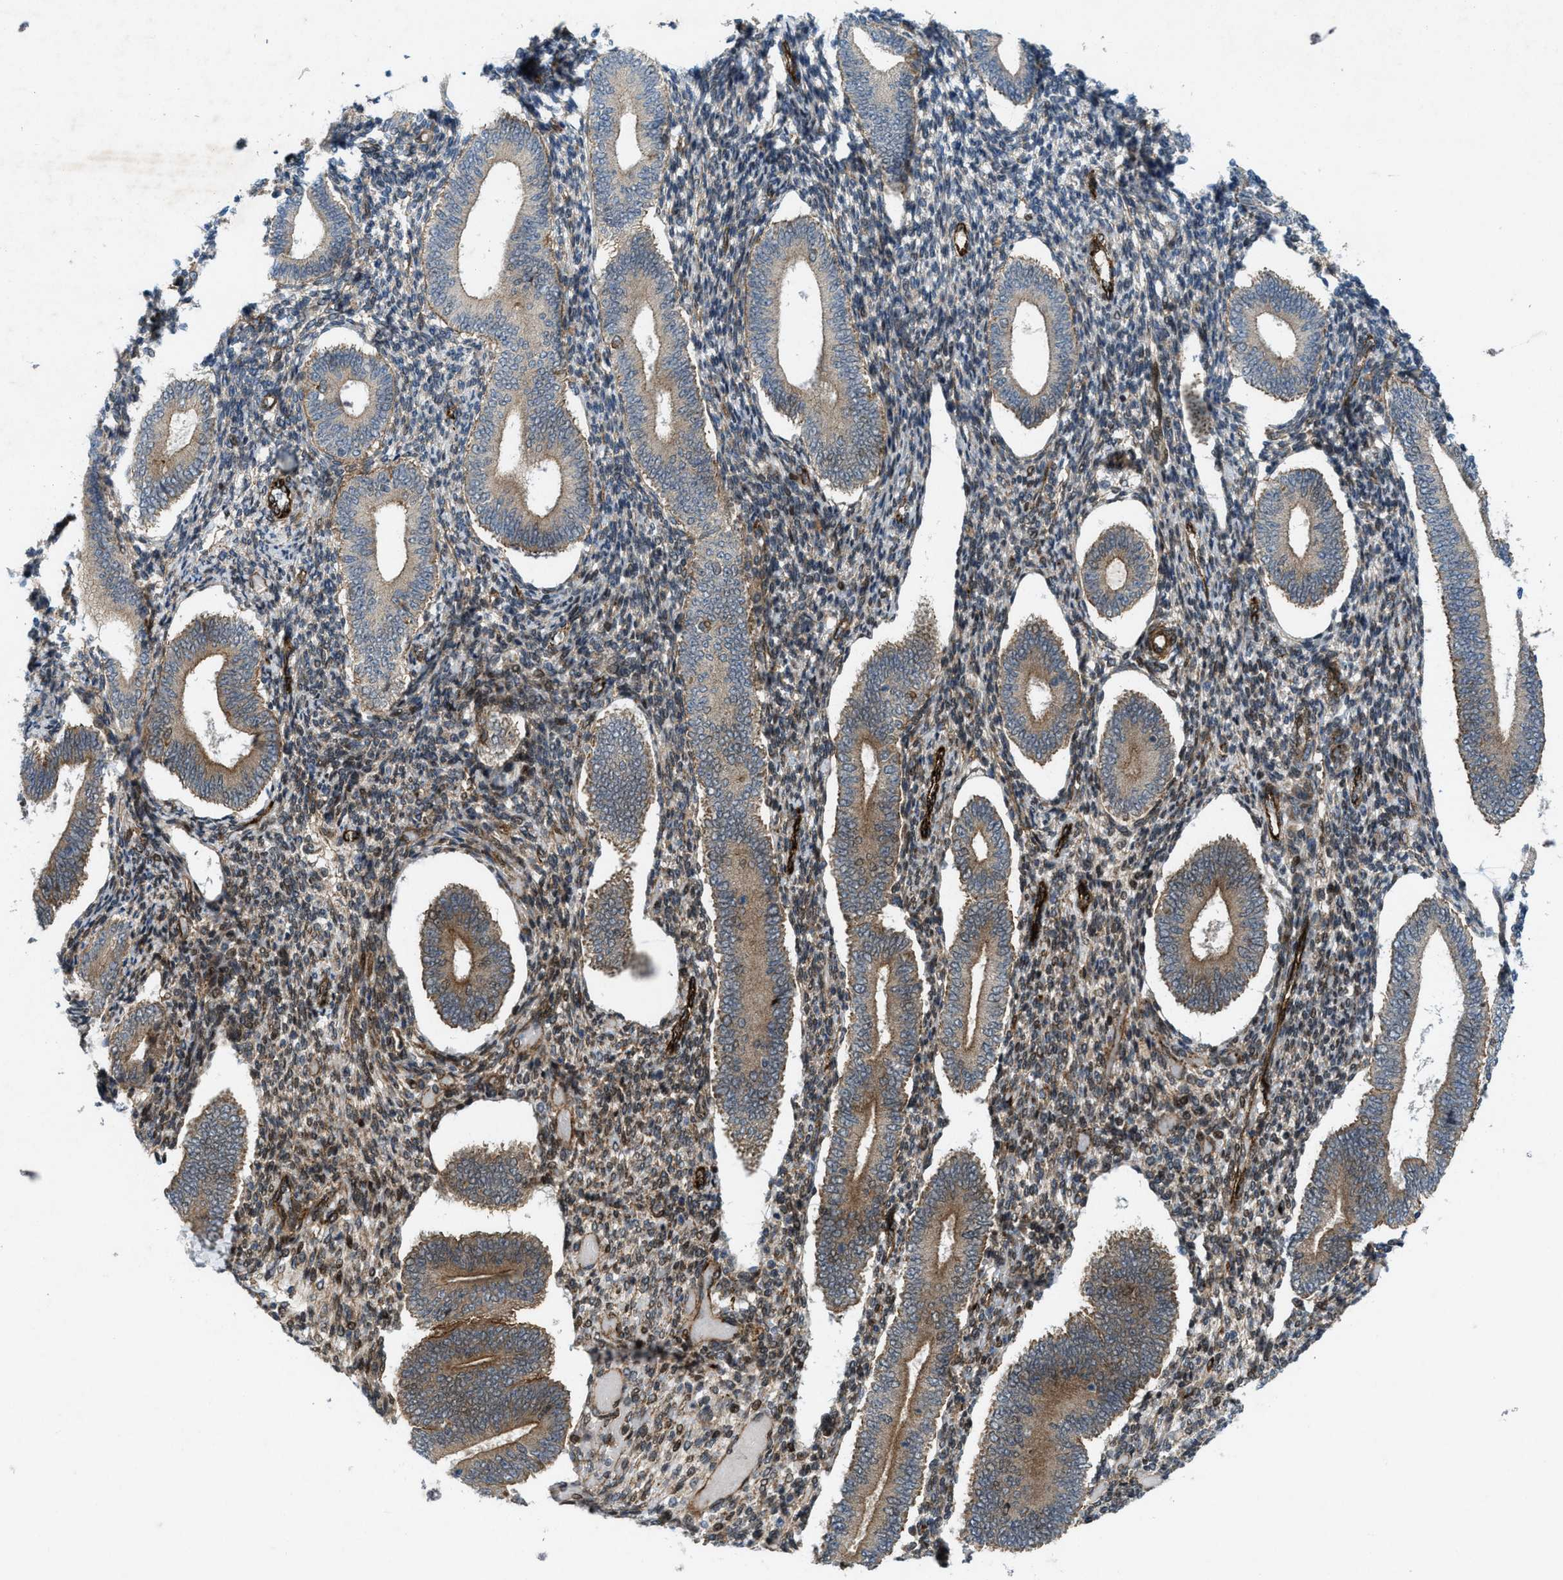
{"staining": {"intensity": "weak", "quantity": "<25%", "location": "cytoplasmic/membranous"}, "tissue": "endometrium", "cell_type": "Cells in endometrial stroma", "image_type": "normal", "snomed": [{"axis": "morphology", "description": "Normal tissue, NOS"}, {"axis": "topography", "description": "Endometrium"}], "caption": "High power microscopy photomicrograph of an IHC image of unremarkable endometrium, revealing no significant expression in cells in endometrial stroma.", "gene": "URGCP", "patient": {"sex": "female", "age": 42}}